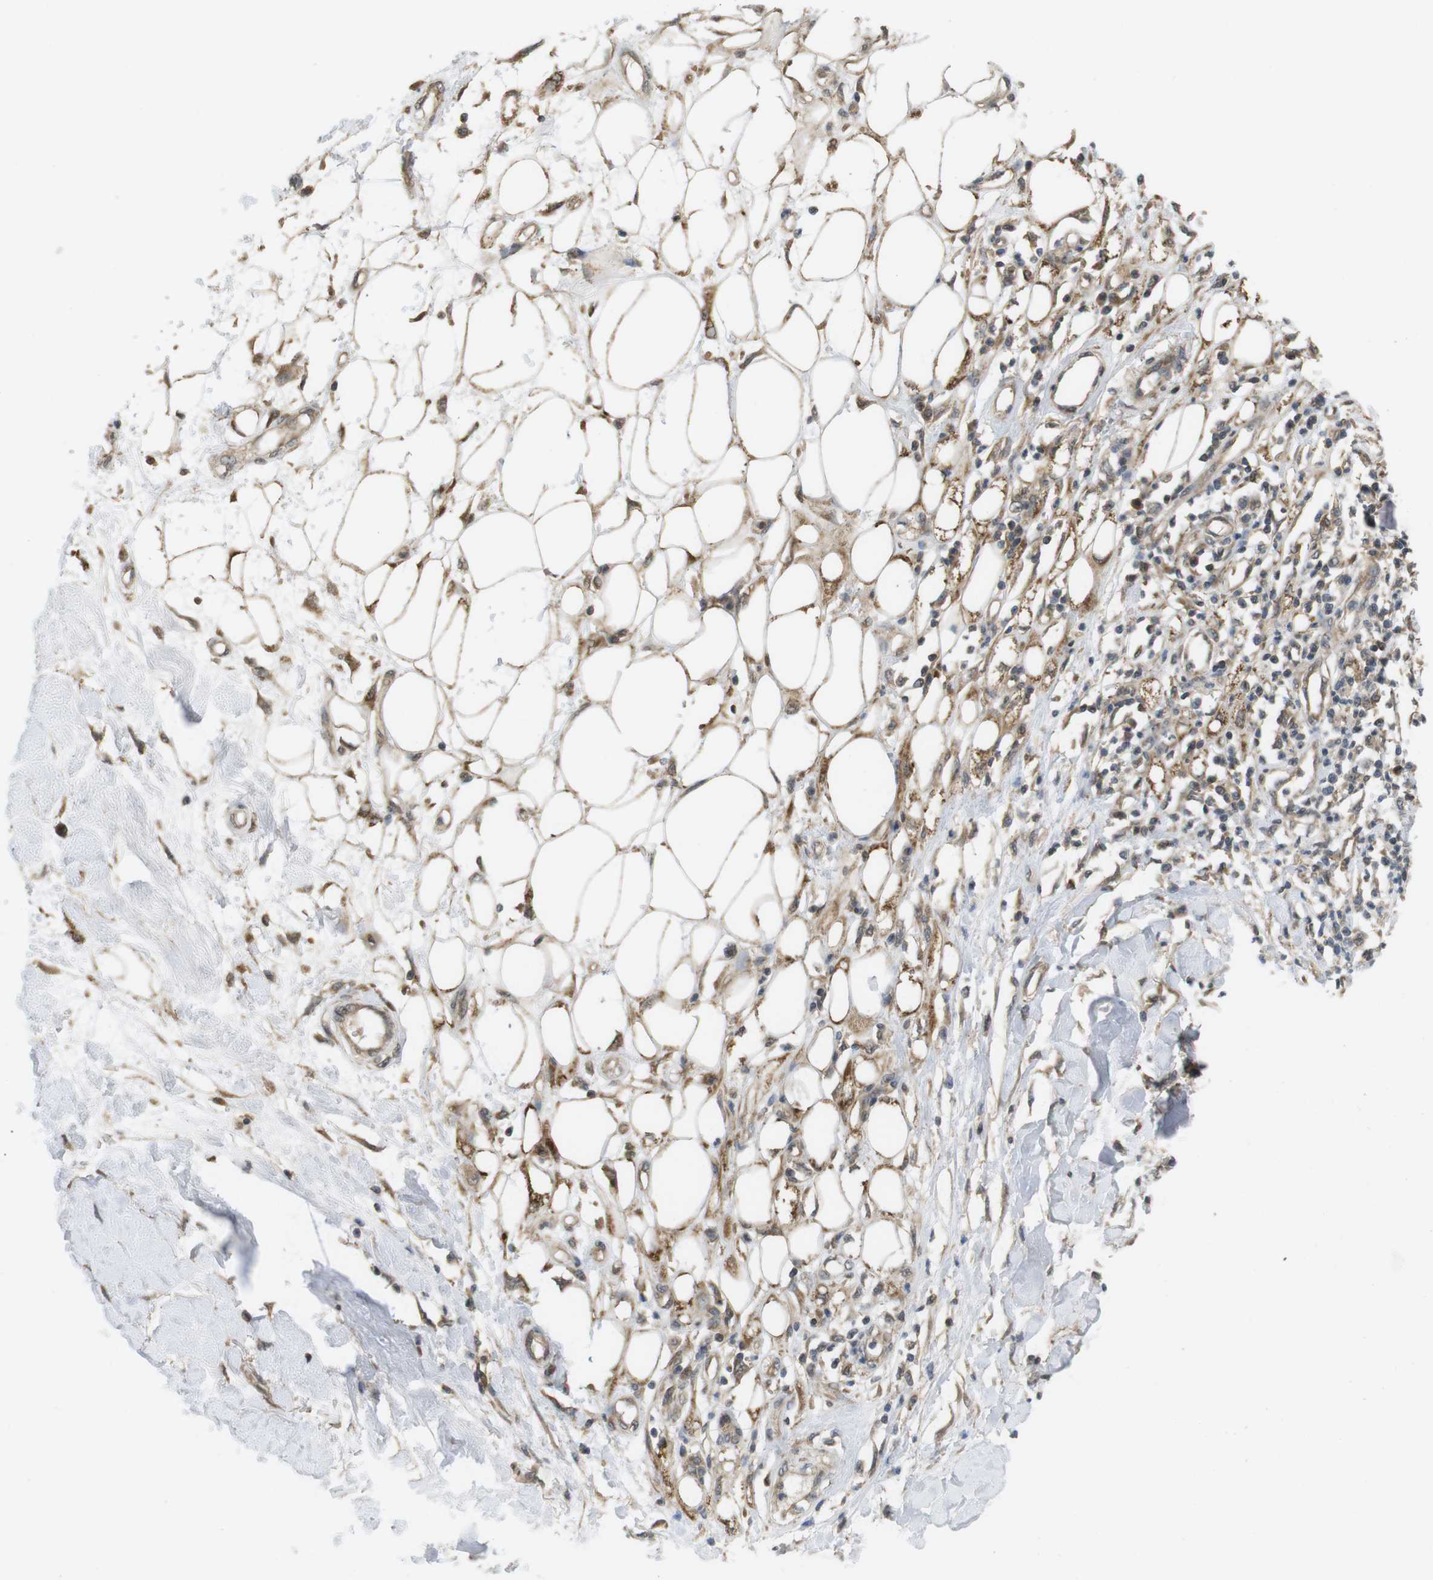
{"staining": {"intensity": "moderate", "quantity": ">75%", "location": "cytoplasmic/membranous"}, "tissue": "adipose tissue", "cell_type": "Adipocytes", "image_type": "normal", "snomed": [{"axis": "morphology", "description": "Normal tissue, NOS"}, {"axis": "morphology", "description": "Squamous cell carcinoma, NOS"}, {"axis": "topography", "description": "Skin"}, {"axis": "topography", "description": "Peripheral nerve tissue"}], "caption": "Adipose tissue was stained to show a protein in brown. There is medium levels of moderate cytoplasmic/membranous positivity in approximately >75% of adipocytes. (Brightfield microscopy of DAB IHC at high magnification).", "gene": "RNF130", "patient": {"sex": "male", "age": 83}}